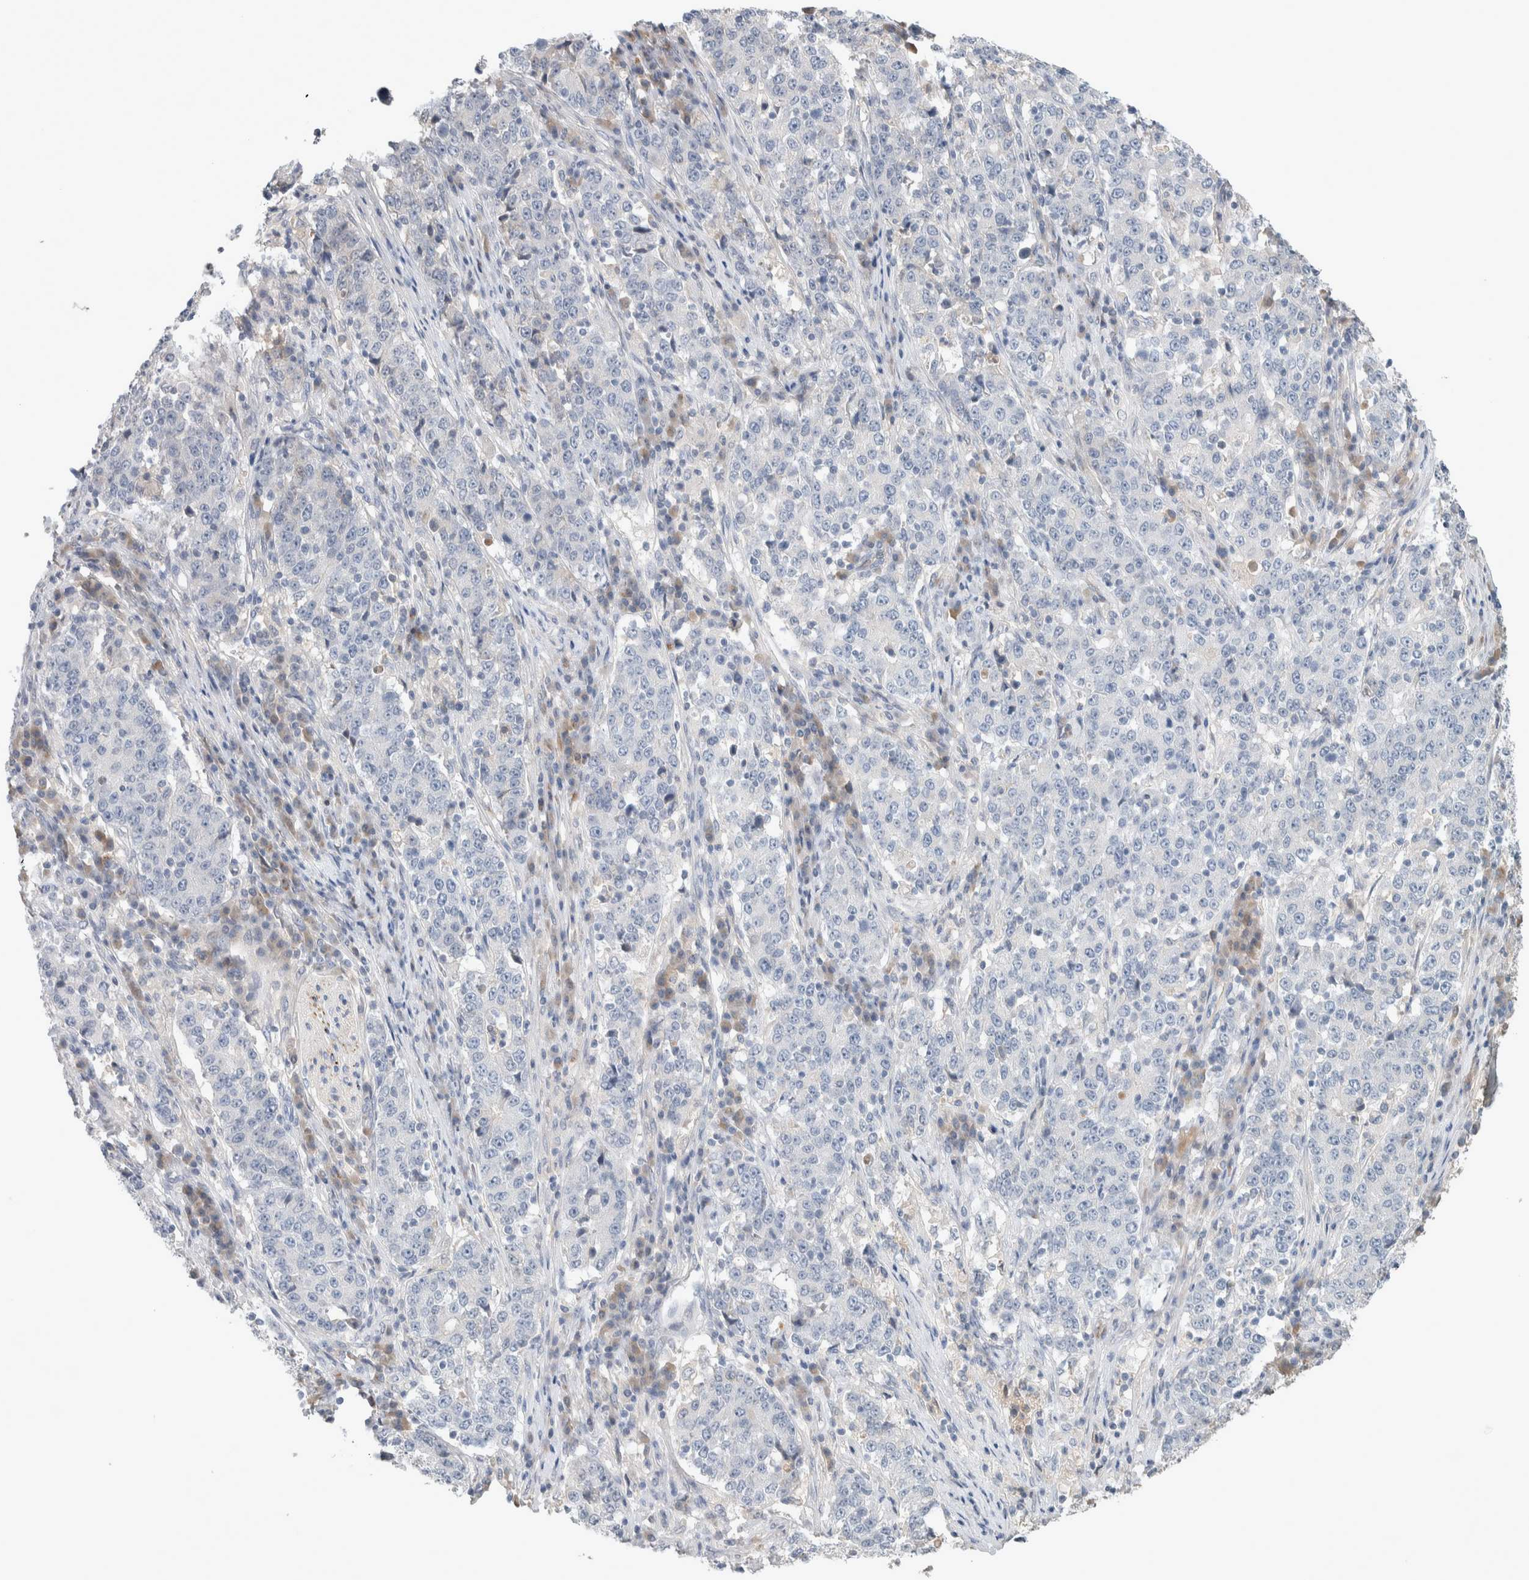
{"staining": {"intensity": "negative", "quantity": "none", "location": "none"}, "tissue": "stomach cancer", "cell_type": "Tumor cells", "image_type": "cancer", "snomed": [{"axis": "morphology", "description": "Adenocarcinoma, NOS"}, {"axis": "topography", "description": "Stomach"}], "caption": "Immunohistochemistry (IHC) photomicrograph of stomach cancer stained for a protein (brown), which exhibits no staining in tumor cells.", "gene": "DEPTOR", "patient": {"sex": "male", "age": 59}}